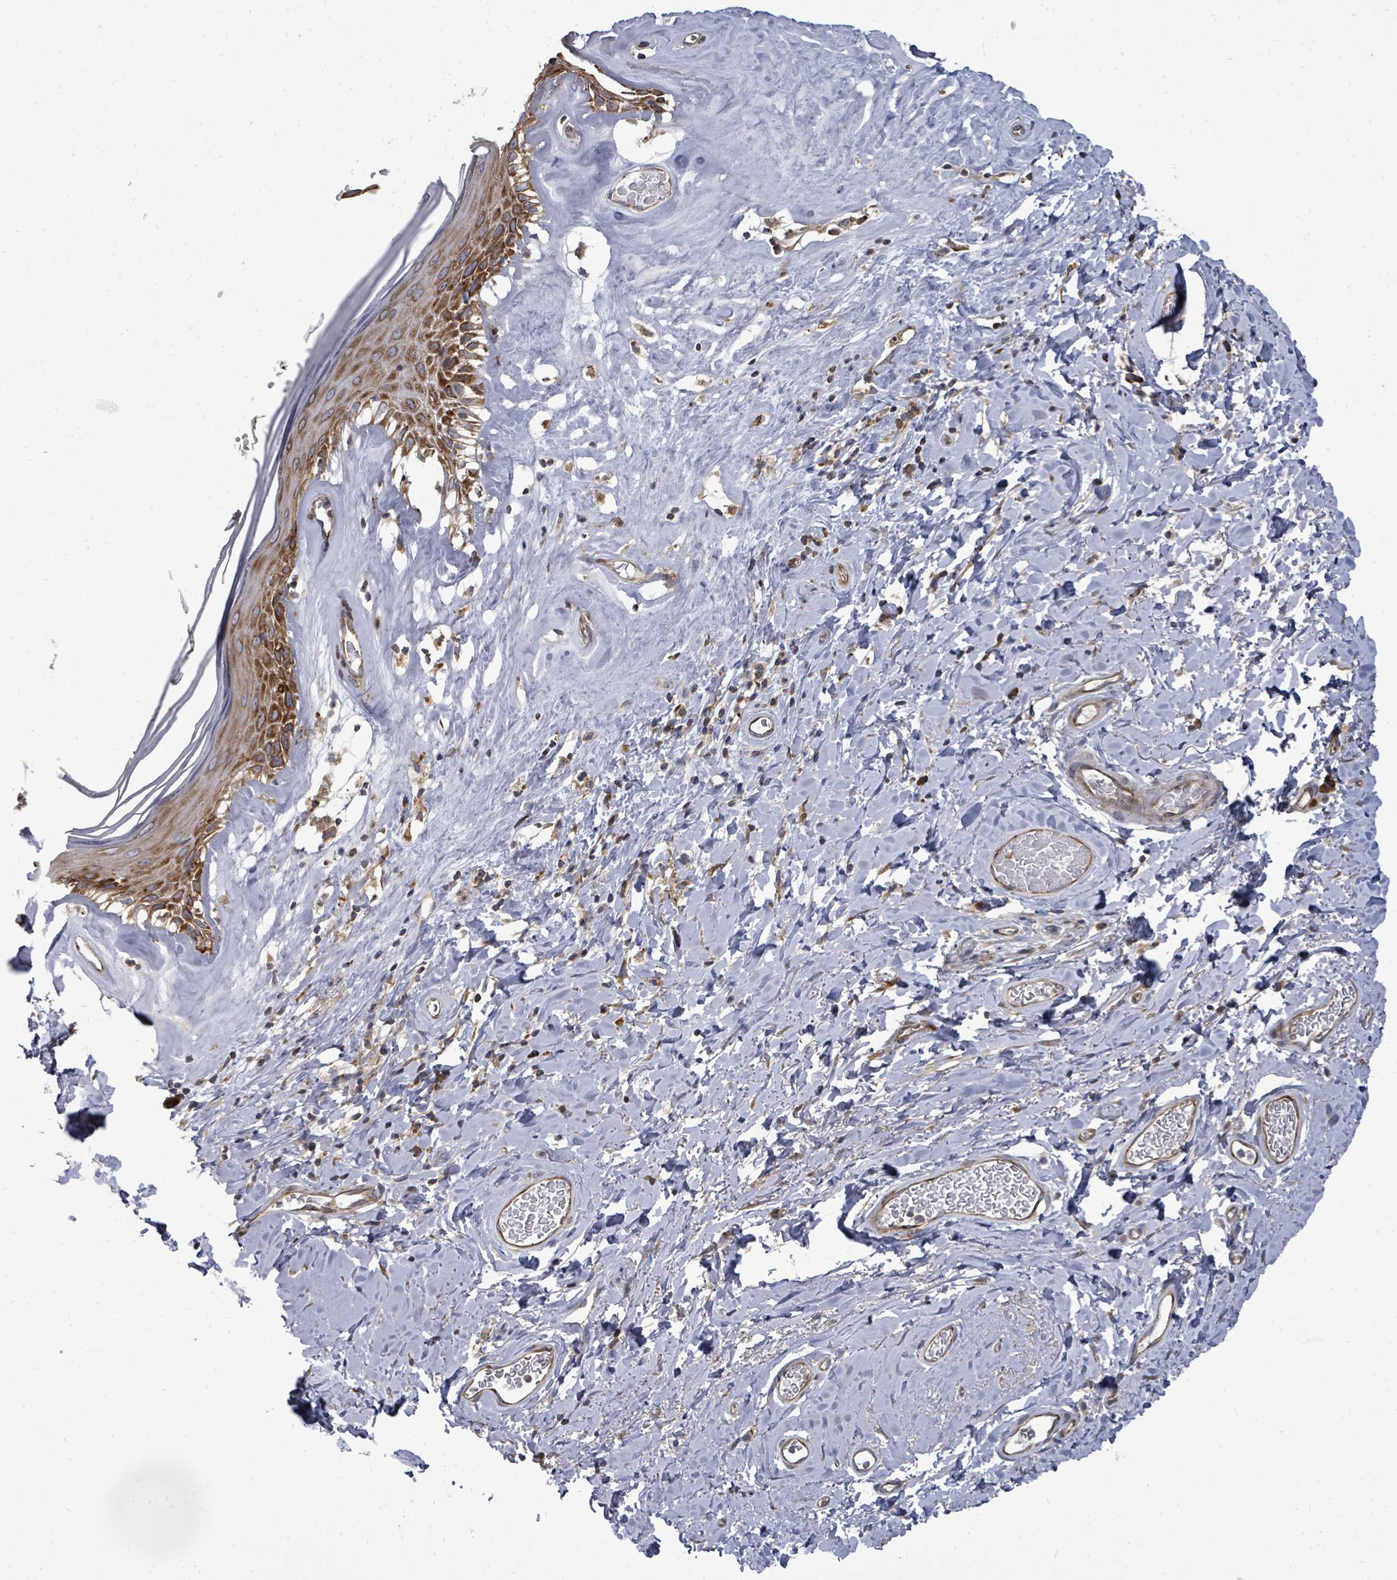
{"staining": {"intensity": "strong", "quantity": ">75%", "location": "cytoplasmic/membranous"}, "tissue": "skin", "cell_type": "Epidermal cells", "image_type": "normal", "snomed": [{"axis": "morphology", "description": "Normal tissue, NOS"}, {"axis": "morphology", "description": "Inflammation, NOS"}, {"axis": "topography", "description": "Vulva"}], "caption": "This image displays IHC staining of normal skin, with high strong cytoplasmic/membranous staining in about >75% of epidermal cells.", "gene": "EIF3CL", "patient": {"sex": "female", "age": 86}}